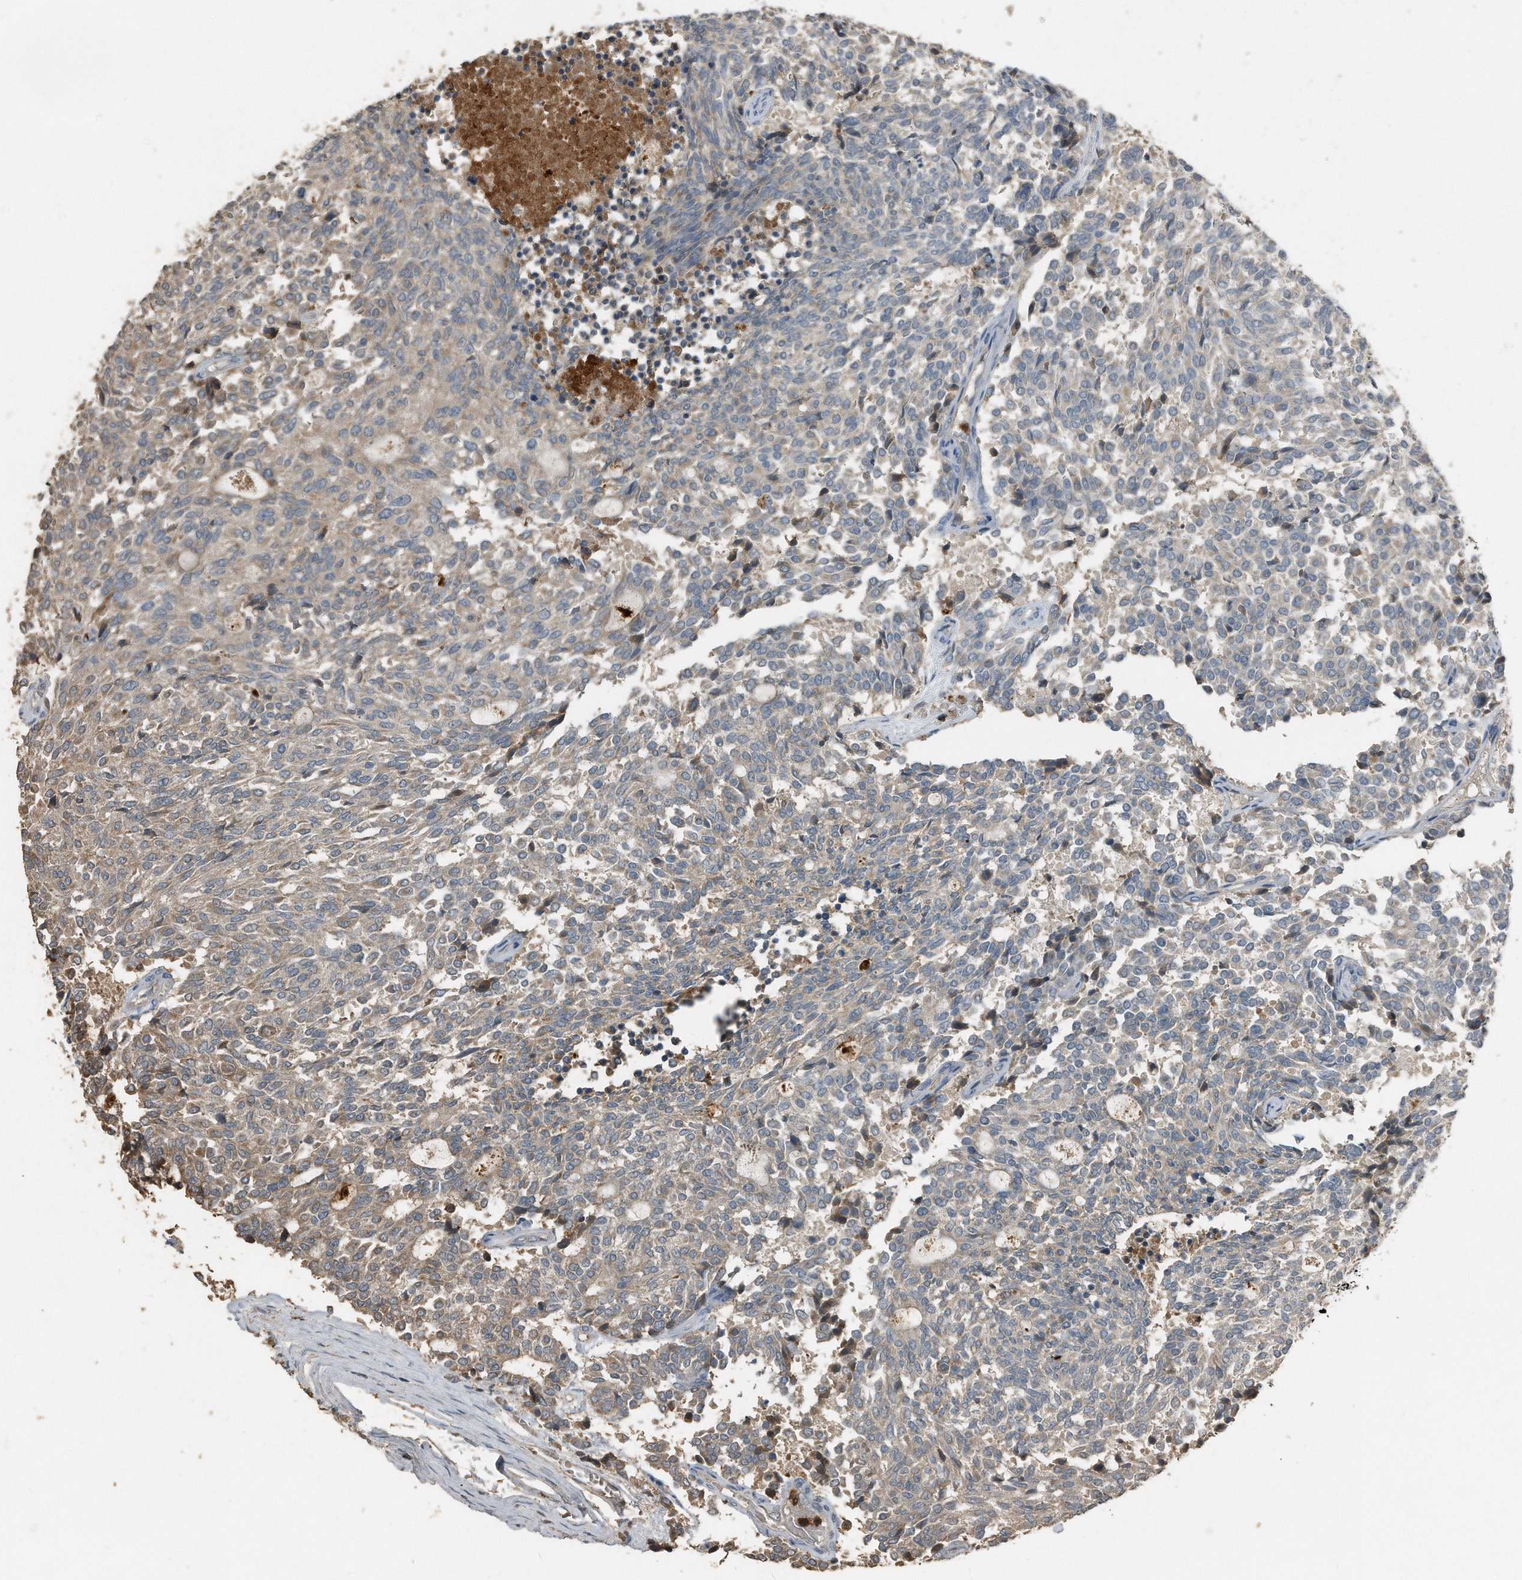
{"staining": {"intensity": "weak", "quantity": "<25%", "location": "cytoplasmic/membranous"}, "tissue": "carcinoid", "cell_type": "Tumor cells", "image_type": "cancer", "snomed": [{"axis": "morphology", "description": "Carcinoid, malignant, NOS"}, {"axis": "topography", "description": "Pancreas"}], "caption": "Immunohistochemistry photomicrograph of human carcinoid stained for a protein (brown), which reveals no positivity in tumor cells. The staining is performed using DAB (3,3'-diaminobenzidine) brown chromogen with nuclei counter-stained in using hematoxylin.", "gene": "C9", "patient": {"sex": "female", "age": 54}}